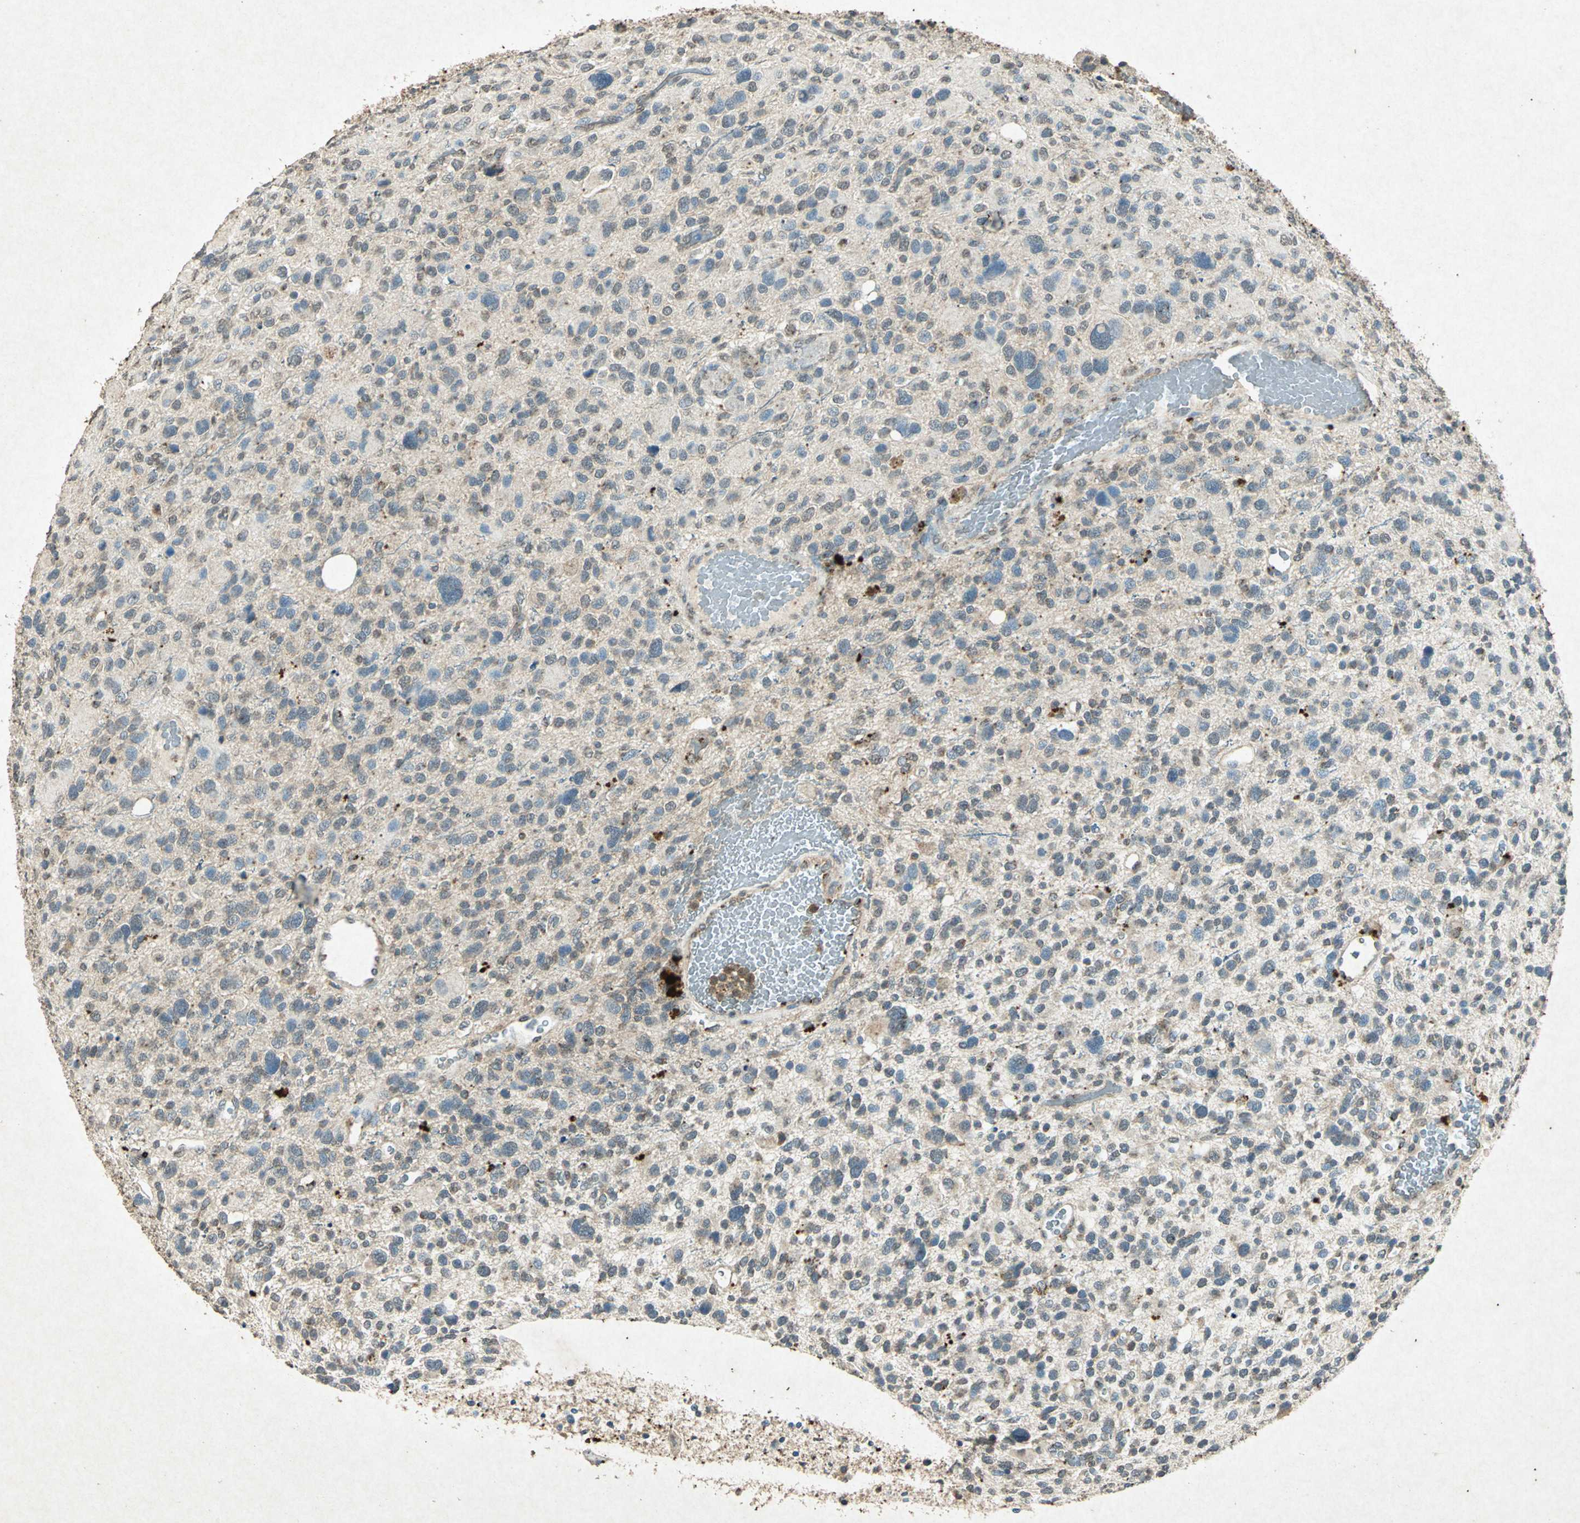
{"staining": {"intensity": "weak", "quantity": "<25%", "location": "cytoplasmic/membranous"}, "tissue": "glioma", "cell_type": "Tumor cells", "image_type": "cancer", "snomed": [{"axis": "morphology", "description": "Glioma, malignant, High grade"}, {"axis": "topography", "description": "Brain"}], "caption": "Human glioma stained for a protein using IHC exhibits no positivity in tumor cells.", "gene": "PSEN1", "patient": {"sex": "male", "age": 48}}